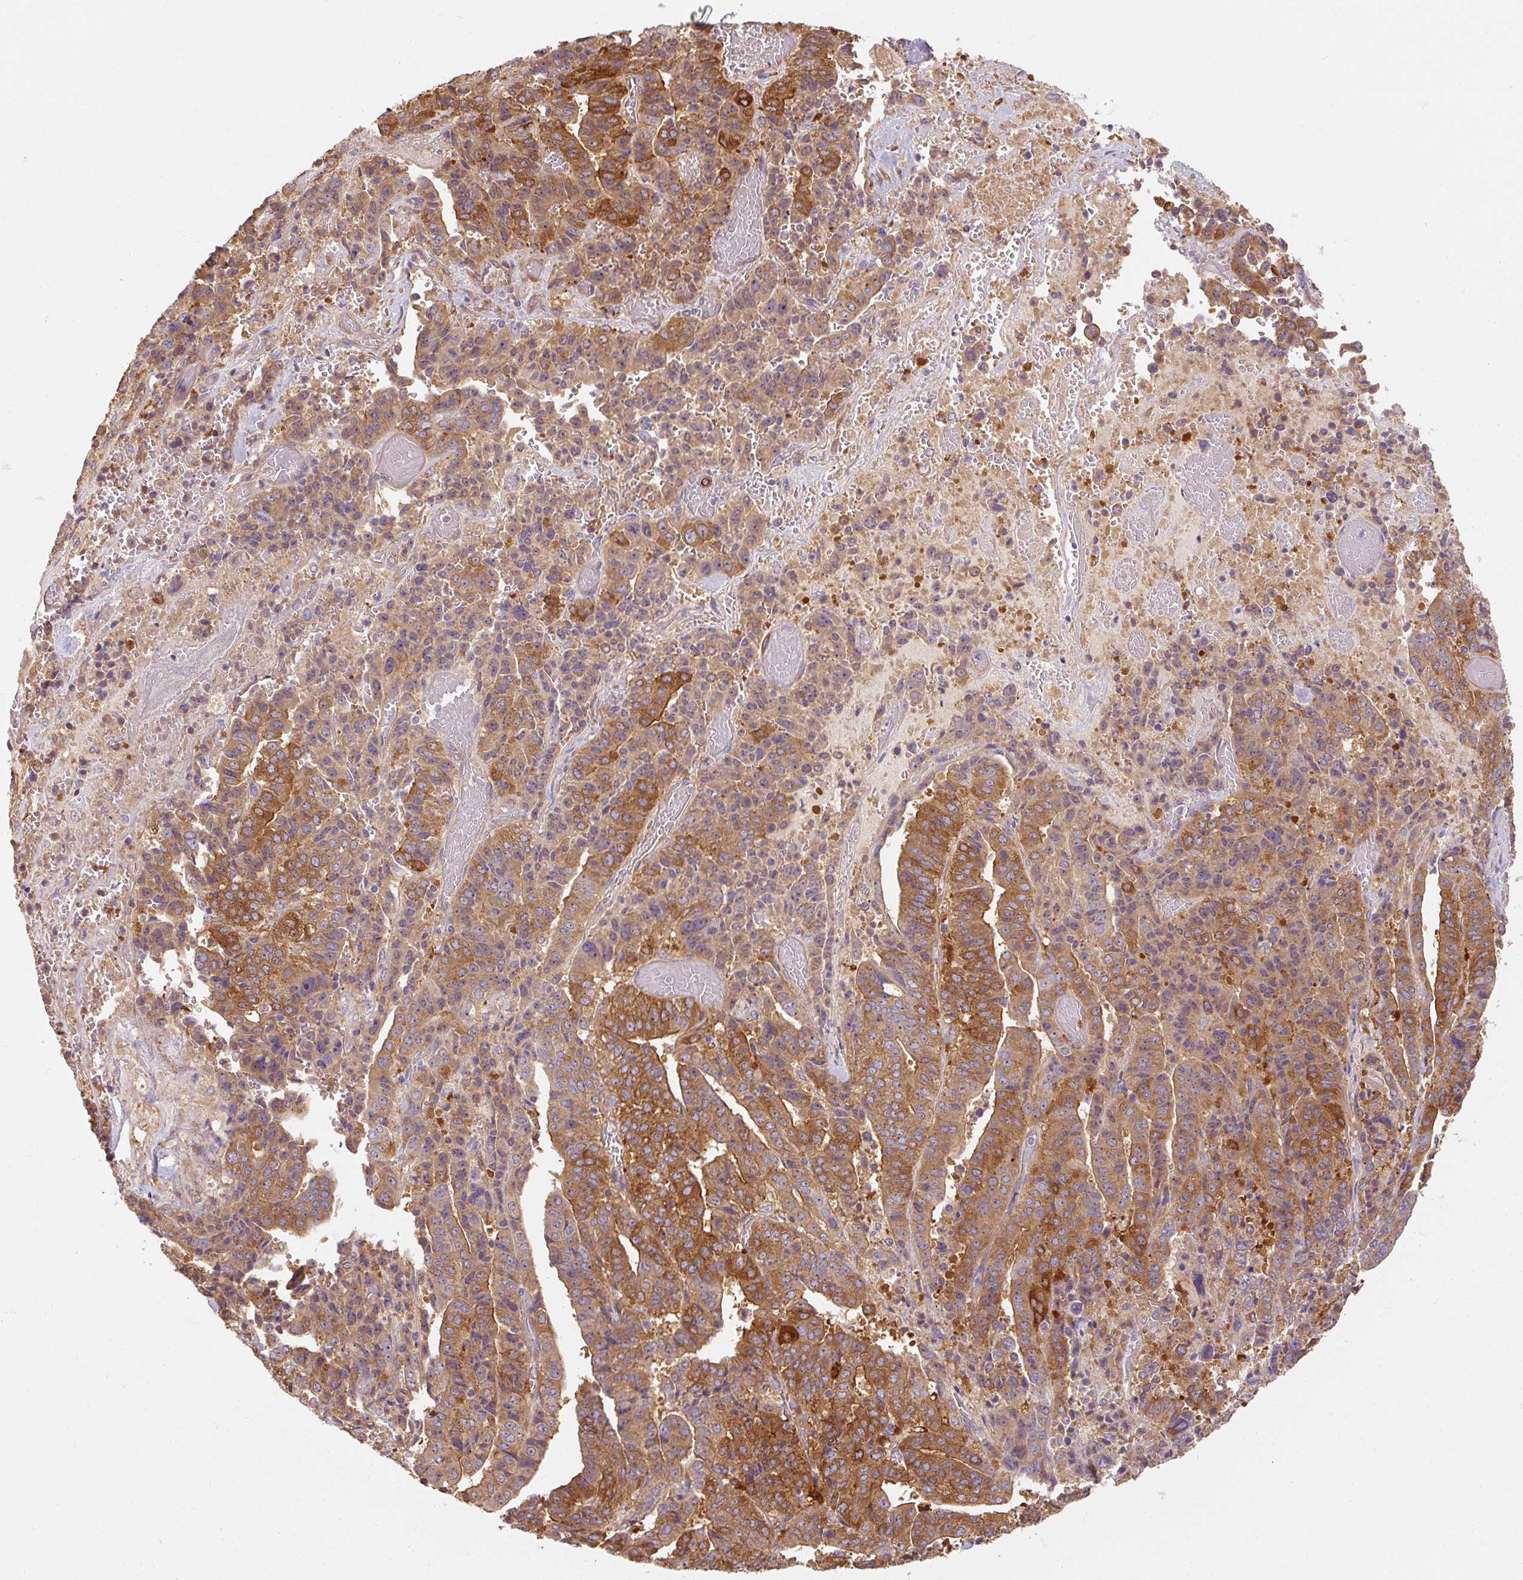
{"staining": {"intensity": "strong", "quantity": ">75%", "location": "cytoplasmic/membranous"}, "tissue": "stomach cancer", "cell_type": "Tumor cells", "image_type": "cancer", "snomed": [{"axis": "morphology", "description": "Adenocarcinoma, NOS"}, {"axis": "topography", "description": "Stomach"}], "caption": "Stomach adenocarcinoma tissue demonstrates strong cytoplasmic/membranous positivity in approximately >75% of tumor cells, visualized by immunohistochemistry.", "gene": "TBC1D4", "patient": {"sex": "male", "age": 48}}